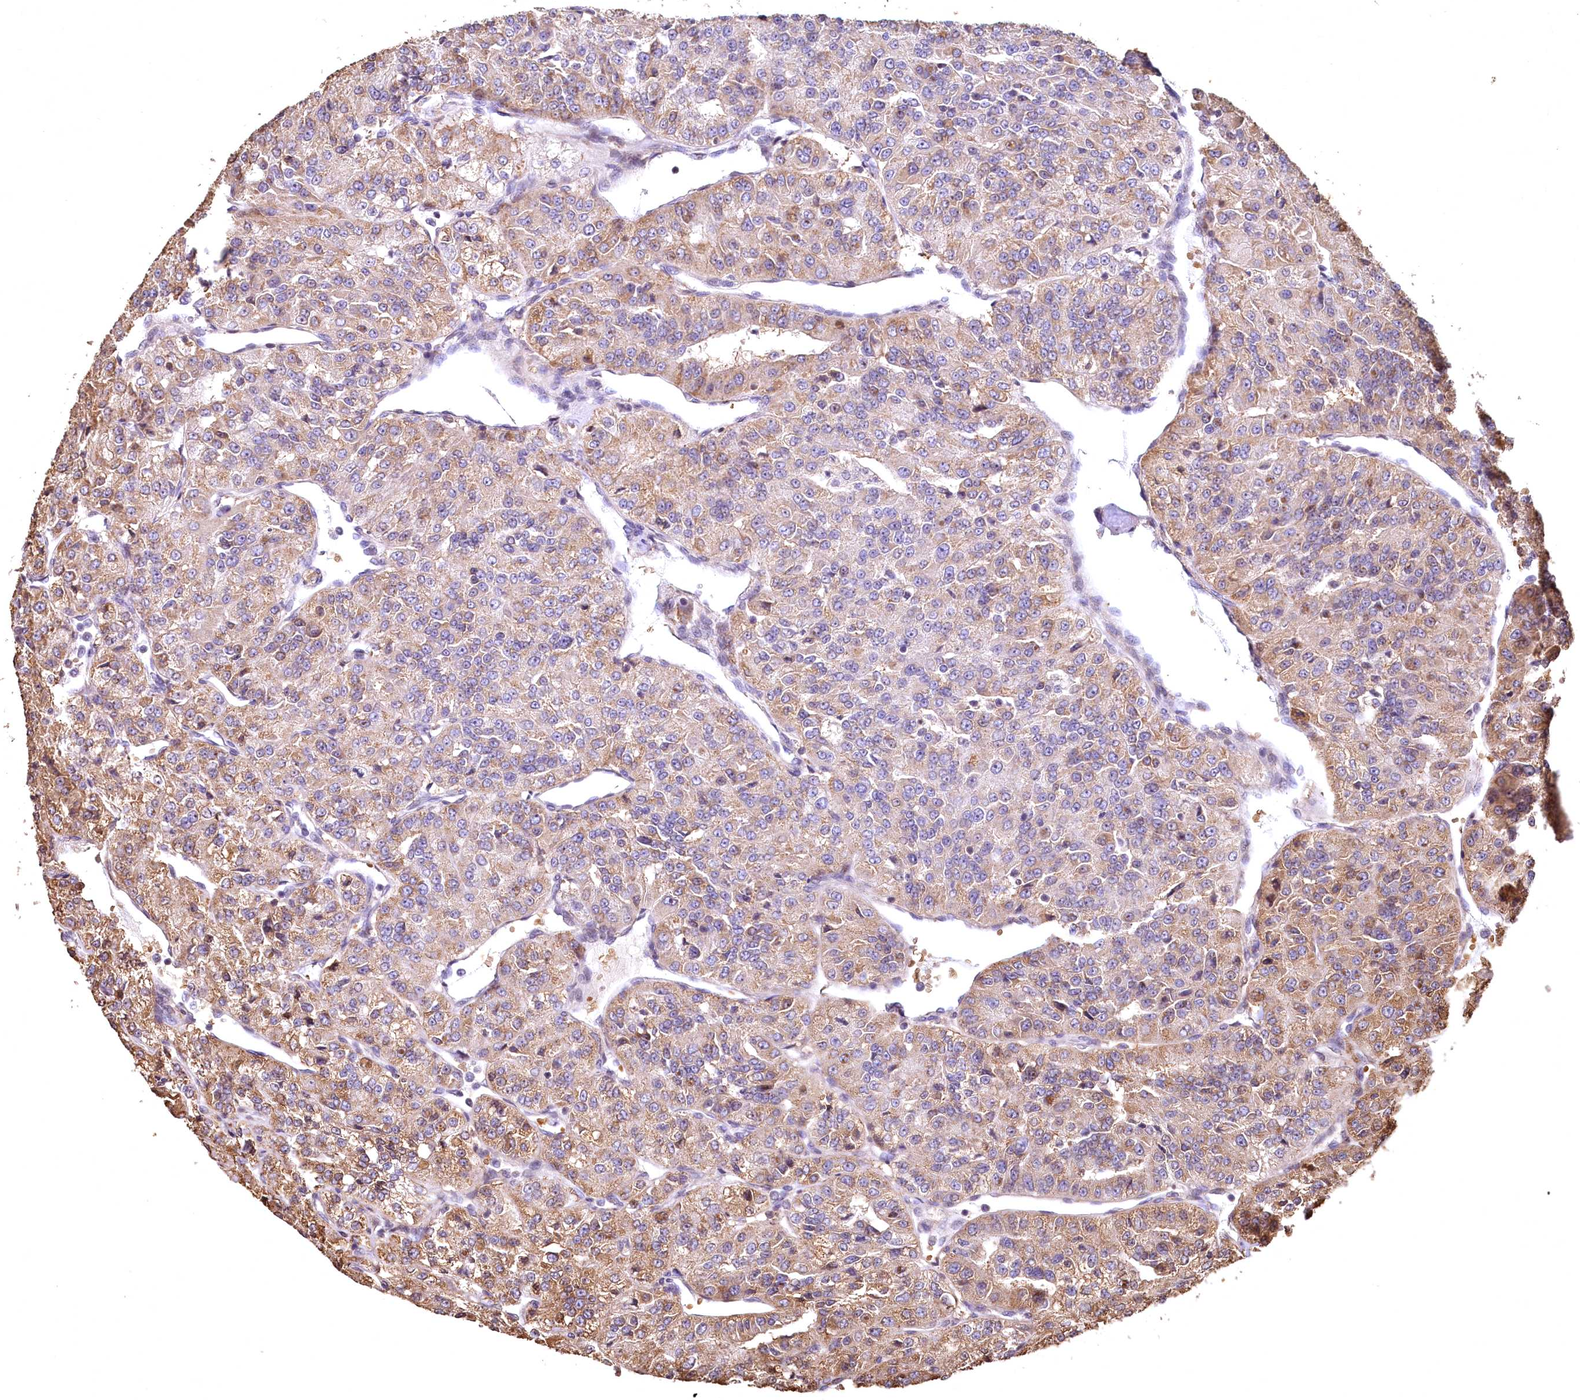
{"staining": {"intensity": "moderate", "quantity": "25%-75%", "location": "cytoplasmic/membranous"}, "tissue": "renal cancer", "cell_type": "Tumor cells", "image_type": "cancer", "snomed": [{"axis": "morphology", "description": "Adenocarcinoma, NOS"}, {"axis": "topography", "description": "Kidney"}], "caption": "Tumor cells exhibit medium levels of moderate cytoplasmic/membranous staining in approximately 25%-75% of cells in adenocarcinoma (renal).", "gene": "SPTA1", "patient": {"sex": "female", "age": 63}}